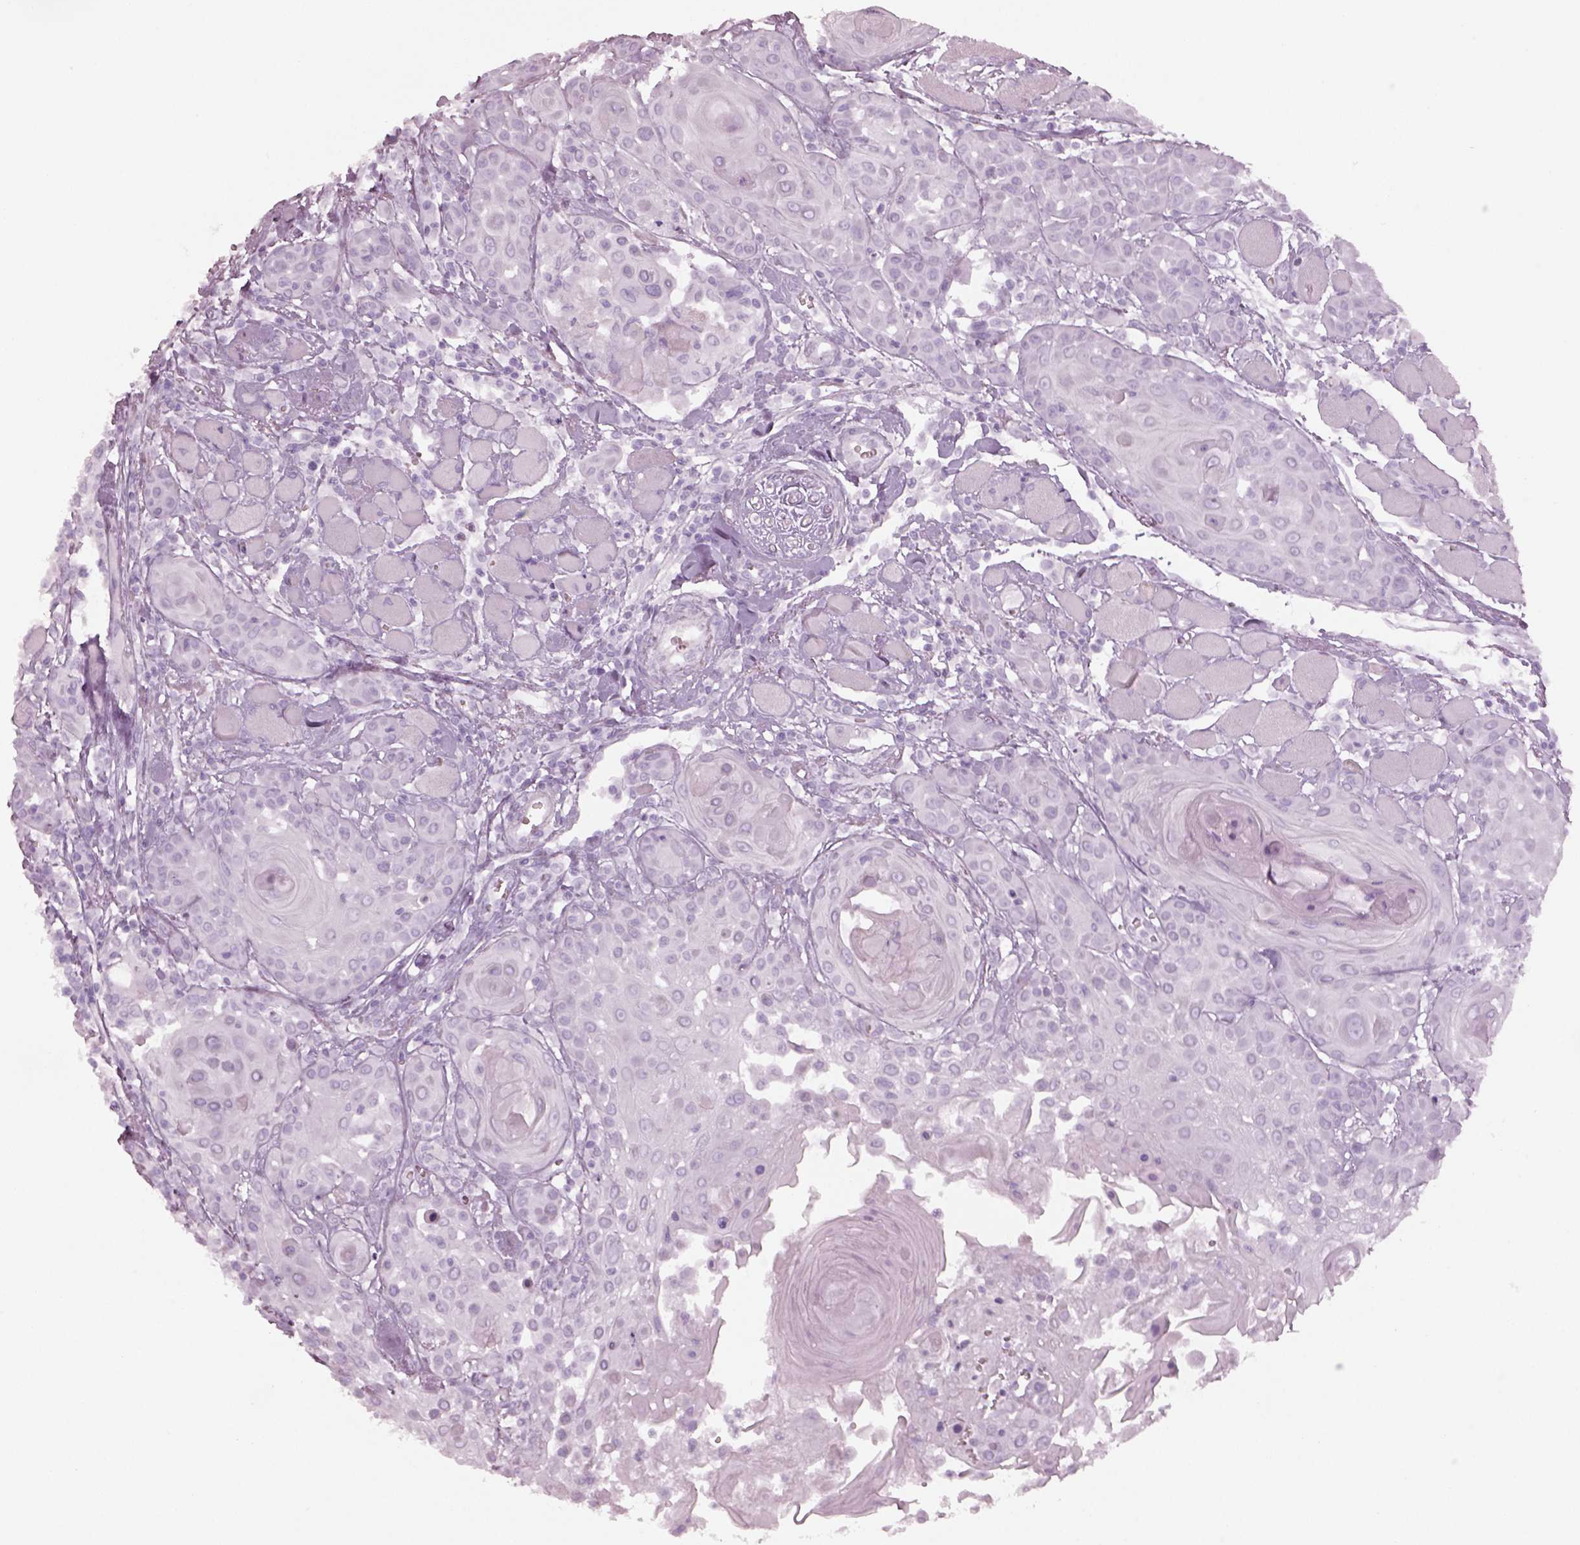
{"staining": {"intensity": "negative", "quantity": "none", "location": "none"}, "tissue": "head and neck cancer", "cell_type": "Tumor cells", "image_type": "cancer", "snomed": [{"axis": "morphology", "description": "Squamous cell carcinoma, NOS"}, {"axis": "topography", "description": "Head-Neck"}], "caption": "Squamous cell carcinoma (head and neck) was stained to show a protein in brown. There is no significant positivity in tumor cells.", "gene": "SPATA6L", "patient": {"sex": "female", "age": 80}}